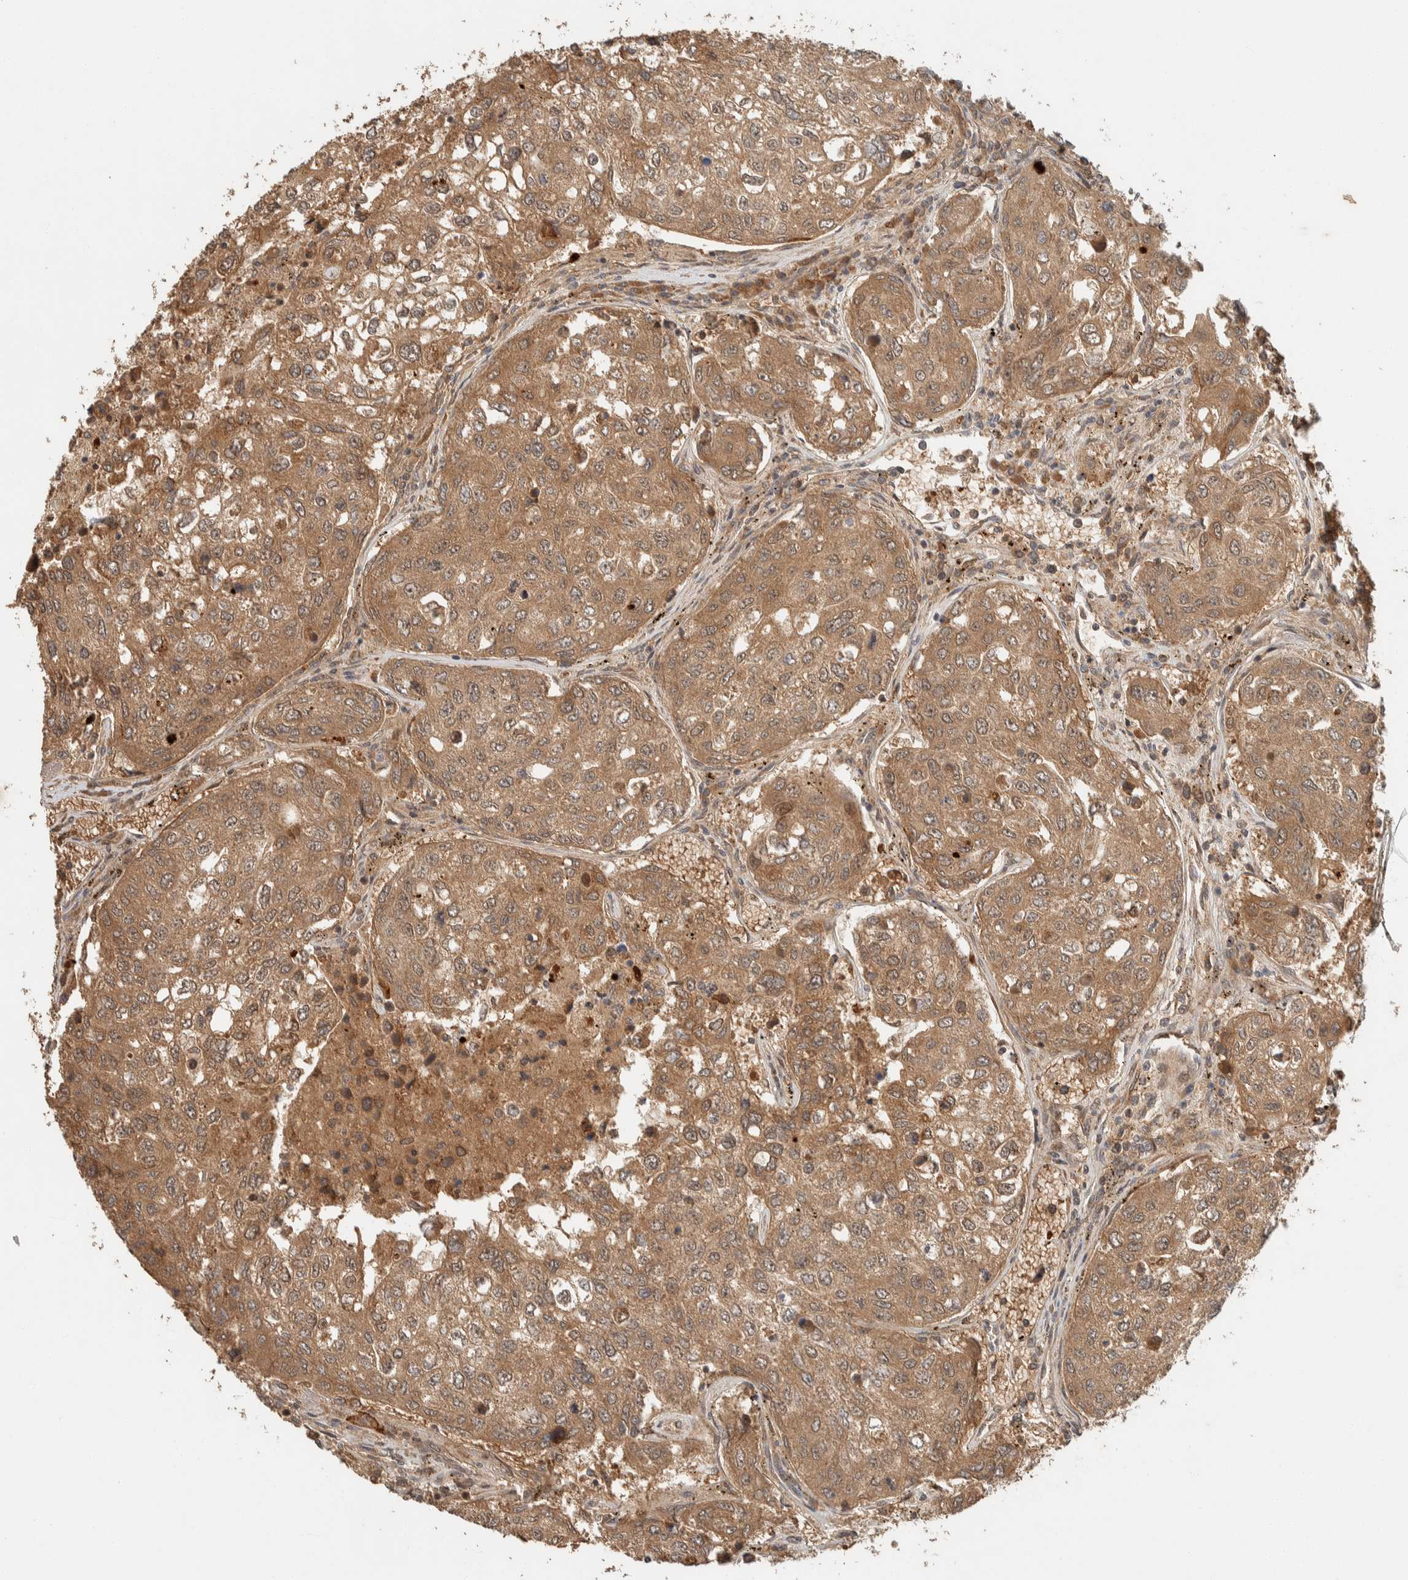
{"staining": {"intensity": "moderate", "quantity": ">75%", "location": "cytoplasmic/membranous"}, "tissue": "urothelial cancer", "cell_type": "Tumor cells", "image_type": "cancer", "snomed": [{"axis": "morphology", "description": "Urothelial carcinoma, High grade"}, {"axis": "topography", "description": "Lymph node"}, {"axis": "topography", "description": "Urinary bladder"}], "caption": "Urothelial cancer tissue exhibits moderate cytoplasmic/membranous staining in about >75% of tumor cells The protein is stained brown, and the nuclei are stained in blue (DAB (3,3'-diaminobenzidine) IHC with brightfield microscopy, high magnification).", "gene": "ZBTB2", "patient": {"sex": "male", "age": 51}}